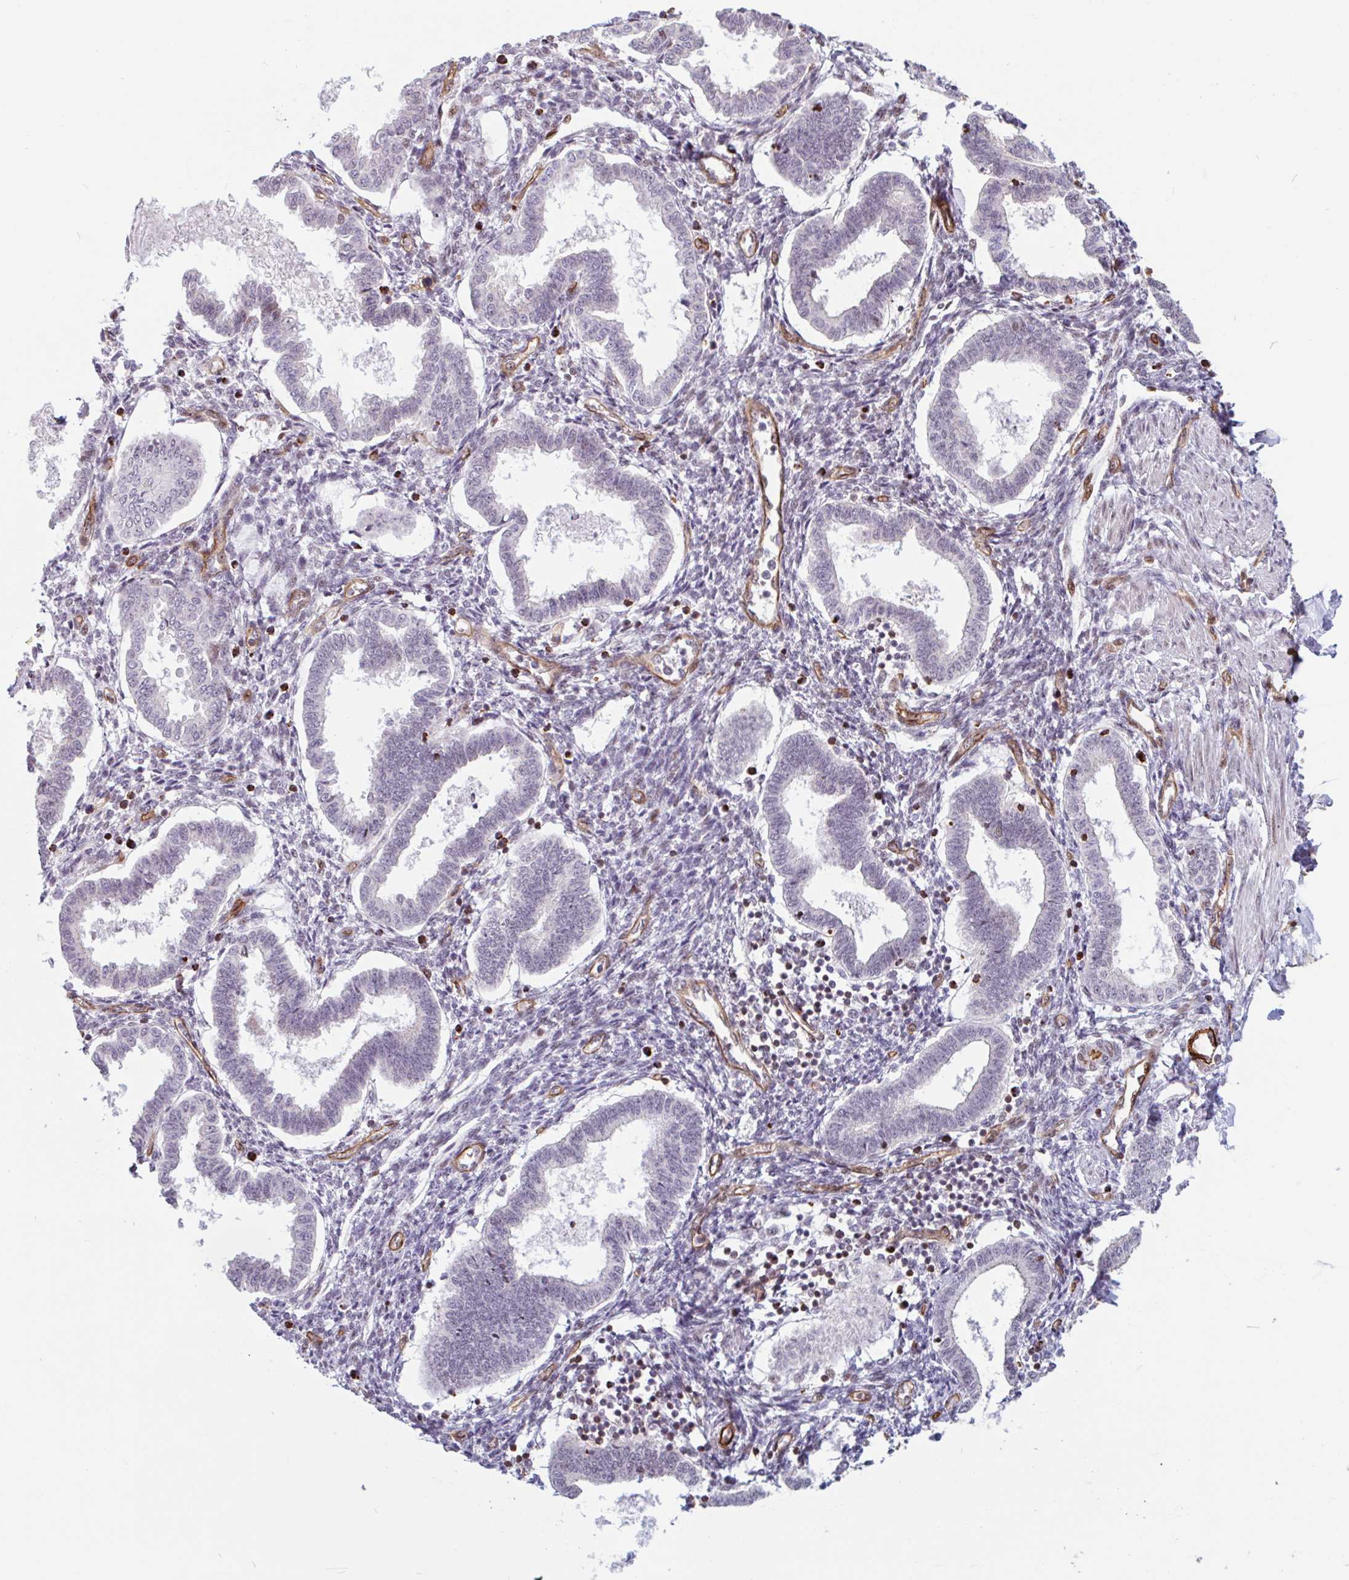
{"staining": {"intensity": "moderate", "quantity": "<25%", "location": "nuclear"}, "tissue": "endometrium", "cell_type": "Cells in endometrial stroma", "image_type": "normal", "snomed": [{"axis": "morphology", "description": "Normal tissue, NOS"}, {"axis": "topography", "description": "Endometrium"}], "caption": "Protein staining displays moderate nuclear positivity in approximately <25% of cells in endometrial stroma in unremarkable endometrium. The staining was performed using DAB (3,3'-diaminobenzidine) to visualize the protein expression in brown, while the nuclei were stained in blue with hematoxylin (Magnification: 20x).", "gene": "ZNF689", "patient": {"sex": "female", "age": 24}}